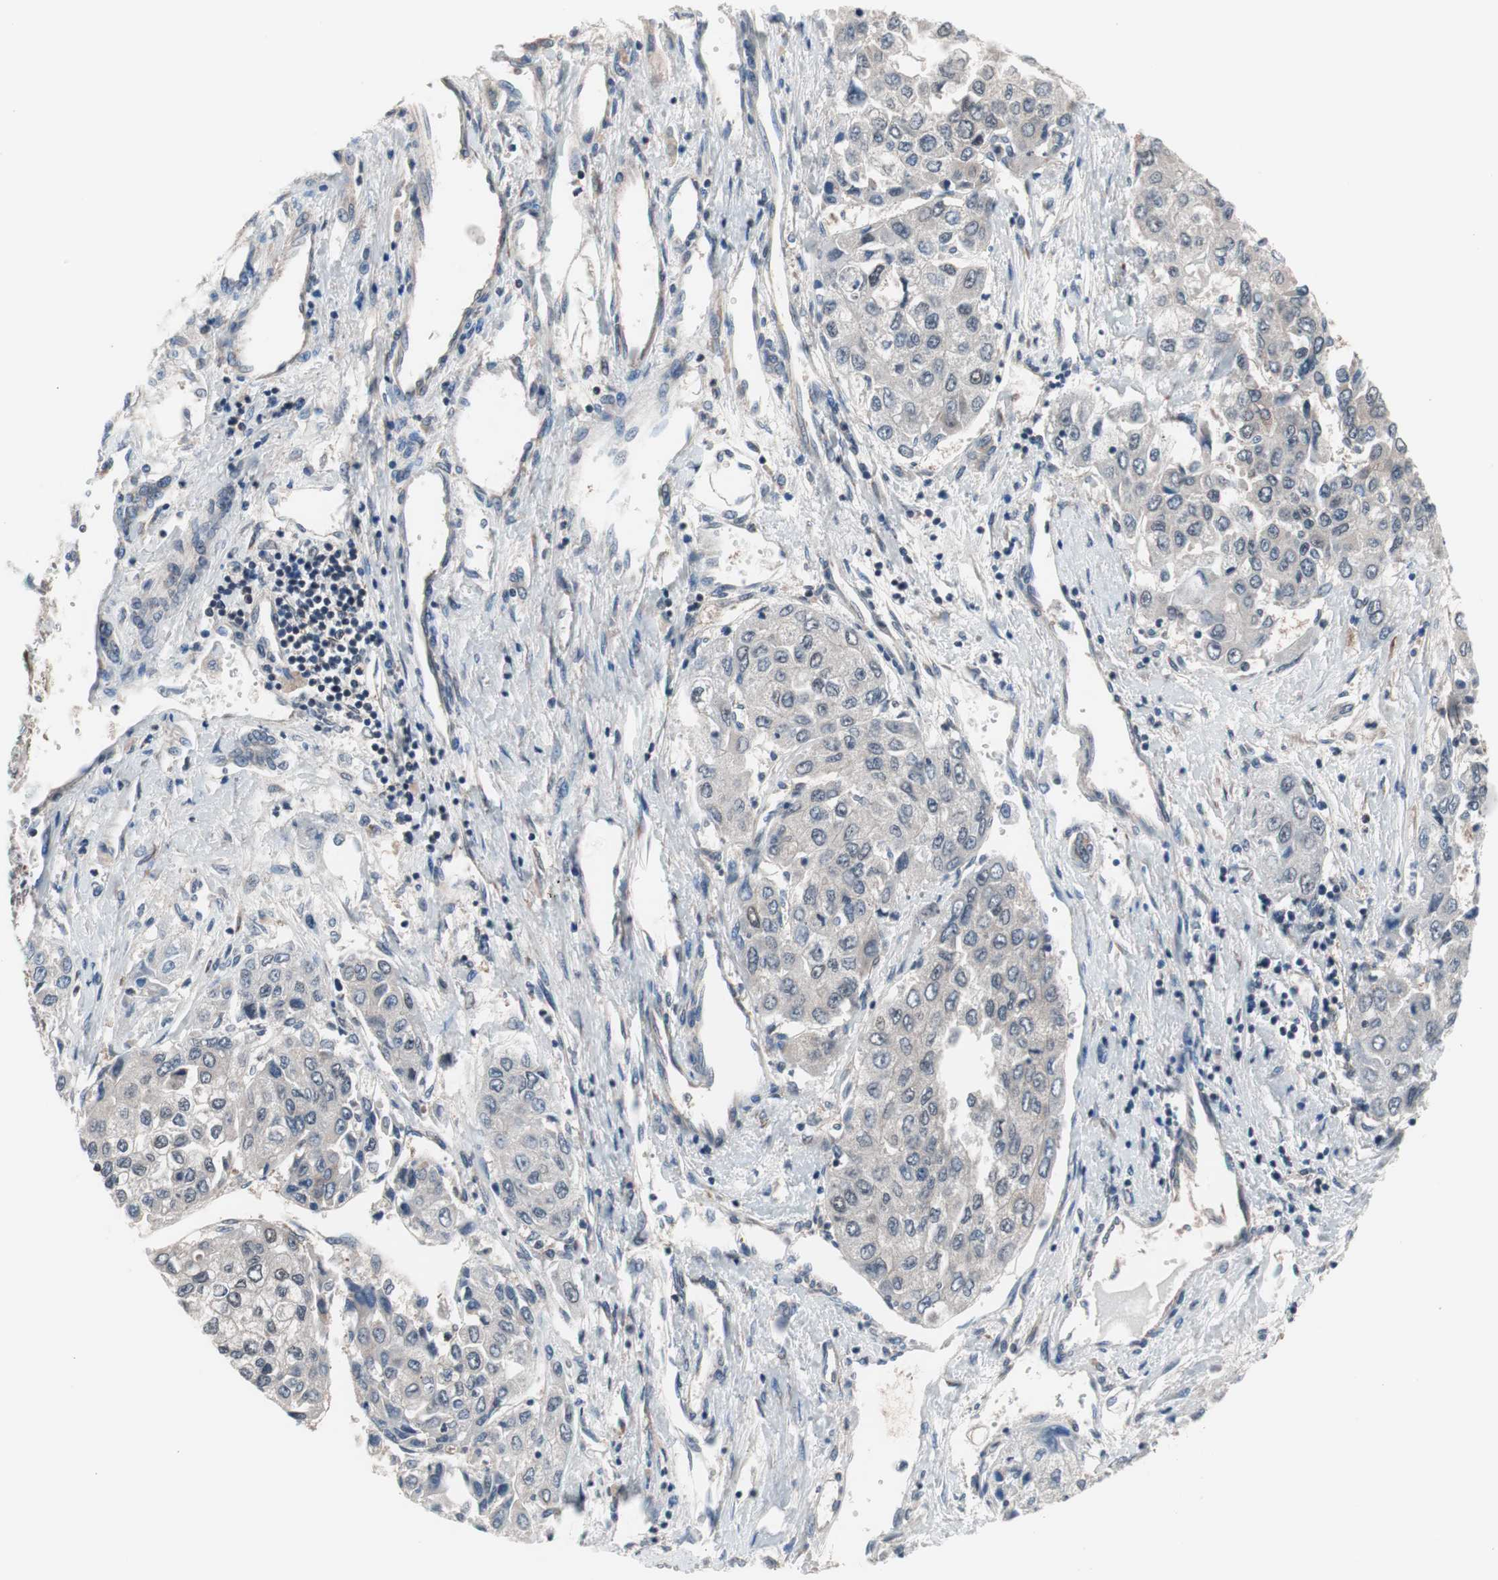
{"staining": {"intensity": "negative", "quantity": "none", "location": "none"}, "tissue": "liver cancer", "cell_type": "Tumor cells", "image_type": "cancer", "snomed": [{"axis": "morphology", "description": "Carcinoma, Hepatocellular, NOS"}, {"axis": "topography", "description": "Liver"}], "caption": "Immunohistochemical staining of liver hepatocellular carcinoma reveals no significant staining in tumor cells. (DAB (3,3'-diaminobenzidine) IHC with hematoxylin counter stain).", "gene": "IRS1", "patient": {"sex": "female", "age": 66}}